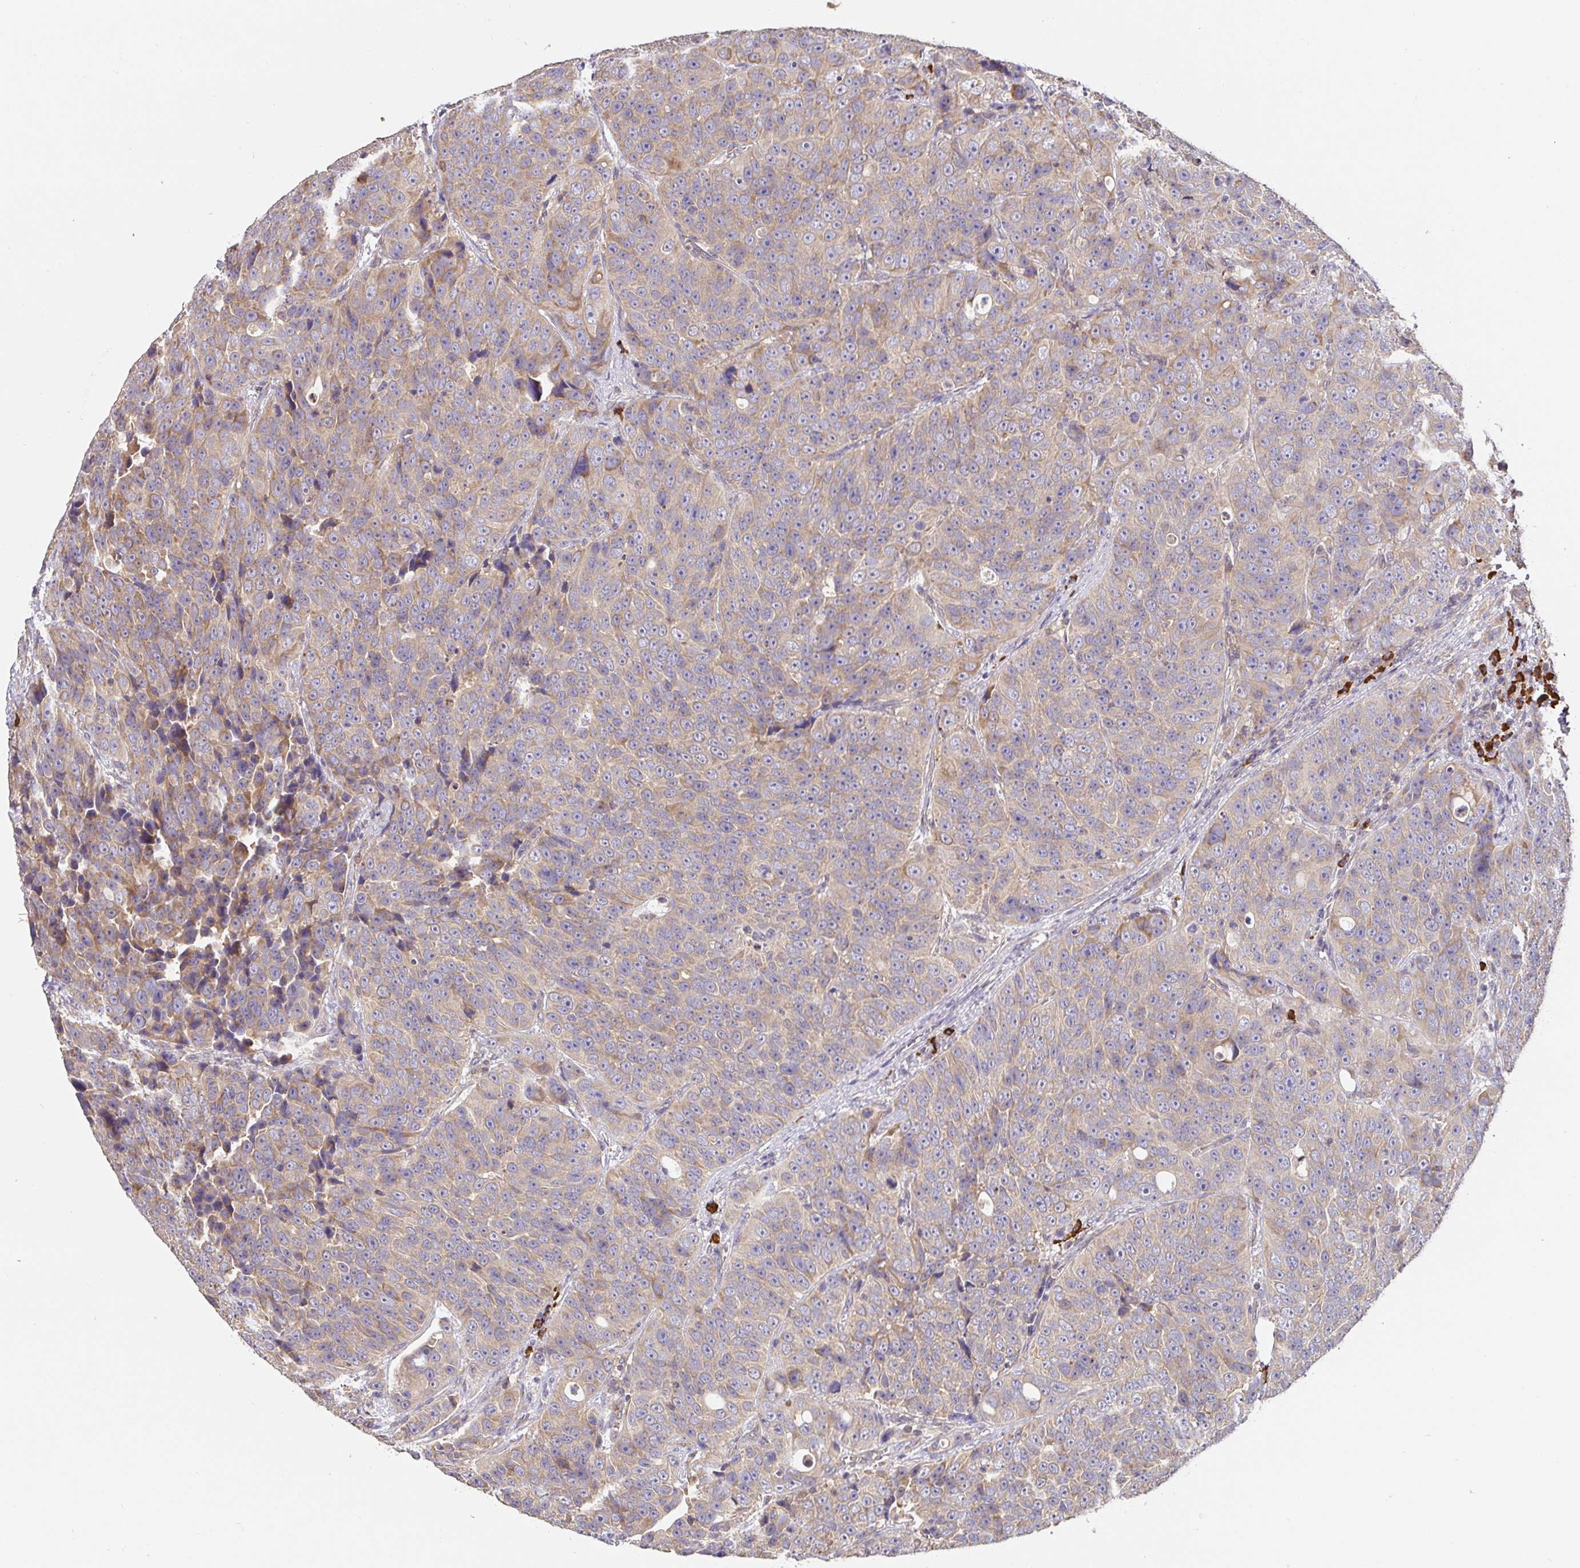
{"staining": {"intensity": "weak", "quantity": "<25%", "location": "cytoplasmic/membranous"}, "tissue": "urothelial cancer", "cell_type": "Tumor cells", "image_type": "cancer", "snomed": [{"axis": "morphology", "description": "Urothelial carcinoma, NOS"}, {"axis": "topography", "description": "Urinary bladder"}], "caption": "The micrograph demonstrates no significant positivity in tumor cells of urothelial cancer.", "gene": "HAGH", "patient": {"sex": "male", "age": 52}}